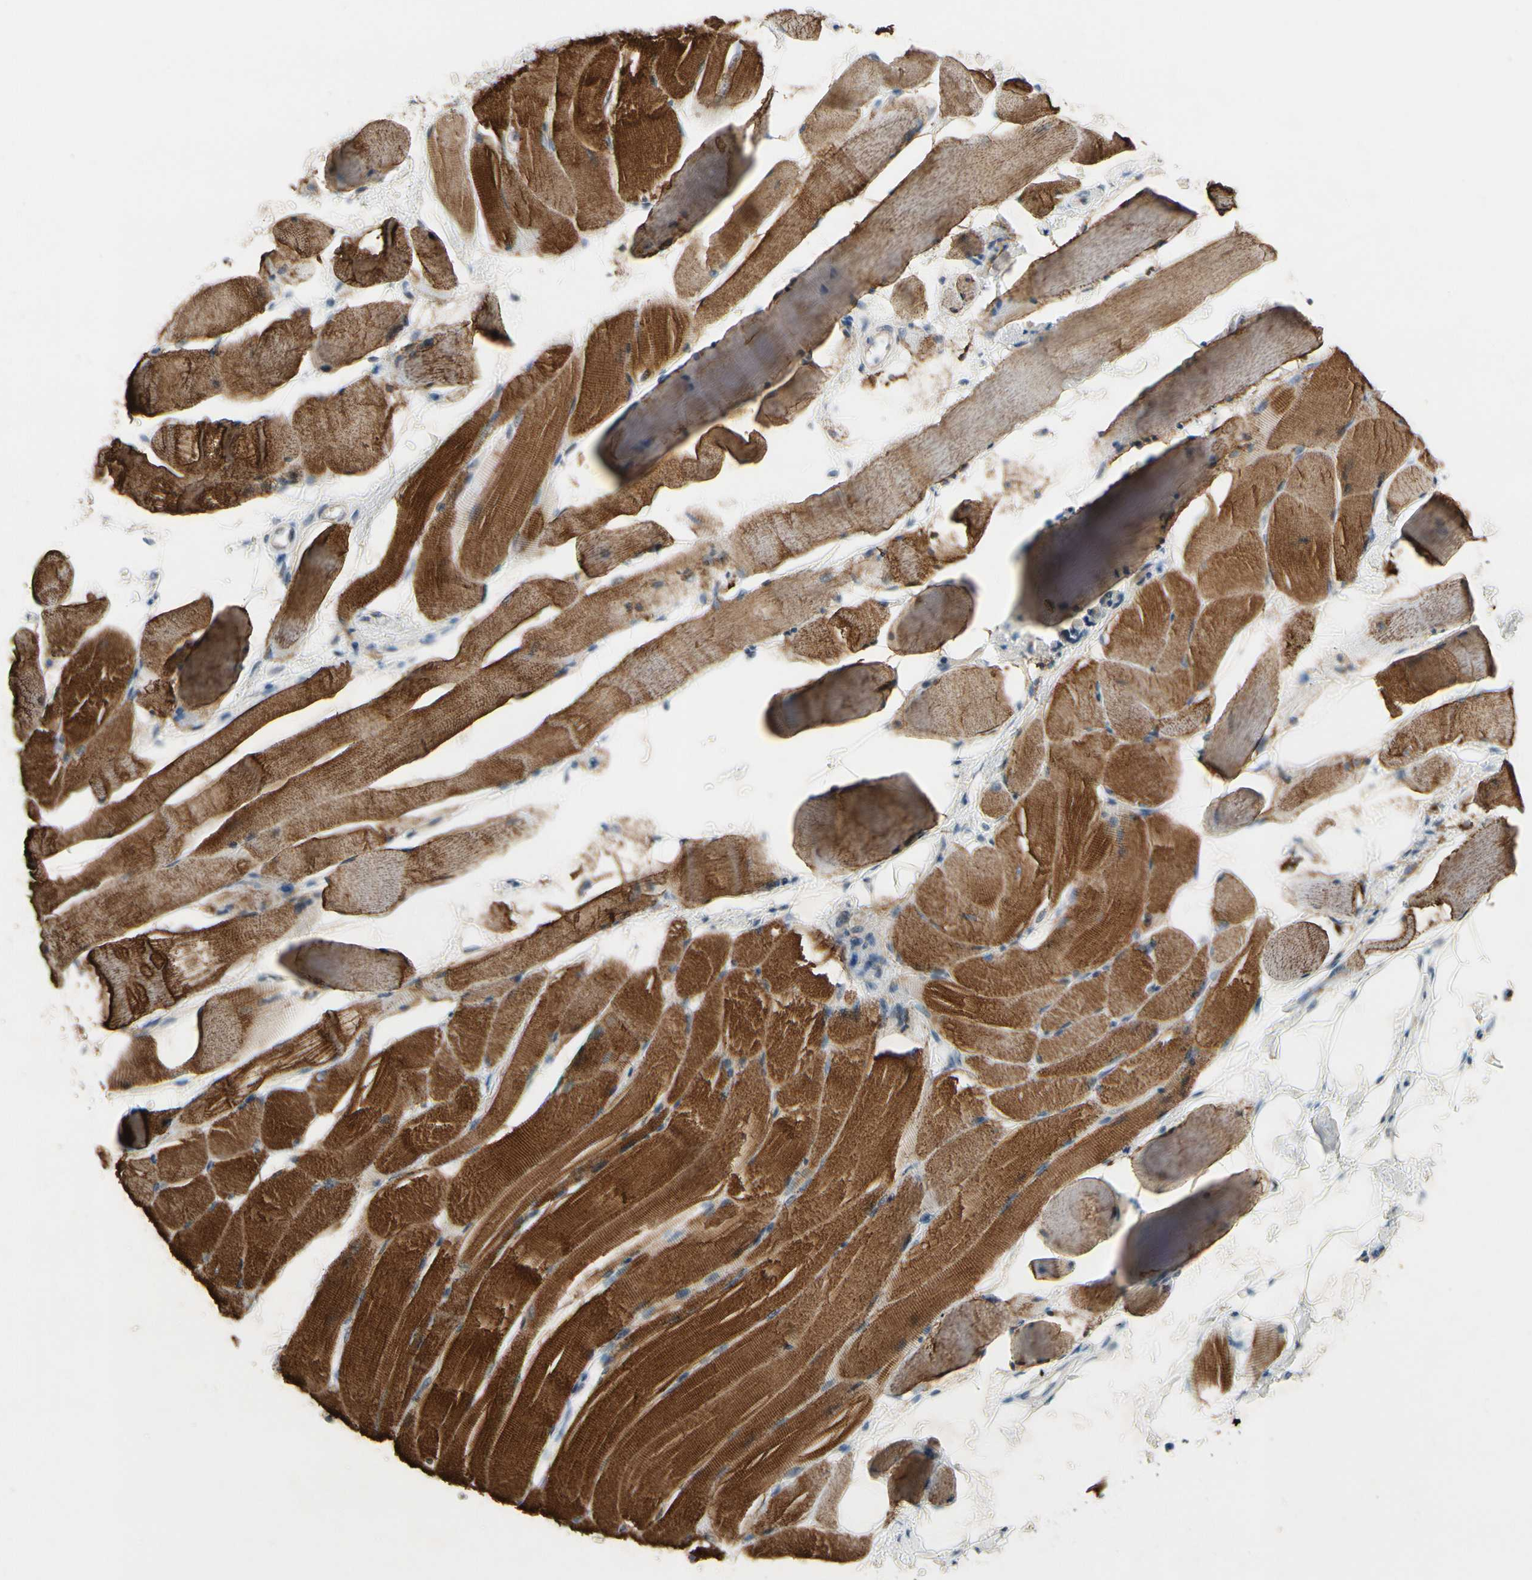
{"staining": {"intensity": "strong", "quantity": ">75%", "location": "cytoplasmic/membranous"}, "tissue": "skeletal muscle", "cell_type": "Myocytes", "image_type": "normal", "snomed": [{"axis": "morphology", "description": "Normal tissue, NOS"}, {"axis": "topography", "description": "Skeletal muscle"}, {"axis": "topography", "description": "Peripheral nerve tissue"}], "caption": "Protein staining of normal skeletal muscle reveals strong cytoplasmic/membranous staining in approximately >75% of myocytes.", "gene": "PIP5K1B", "patient": {"sex": "female", "age": 84}}